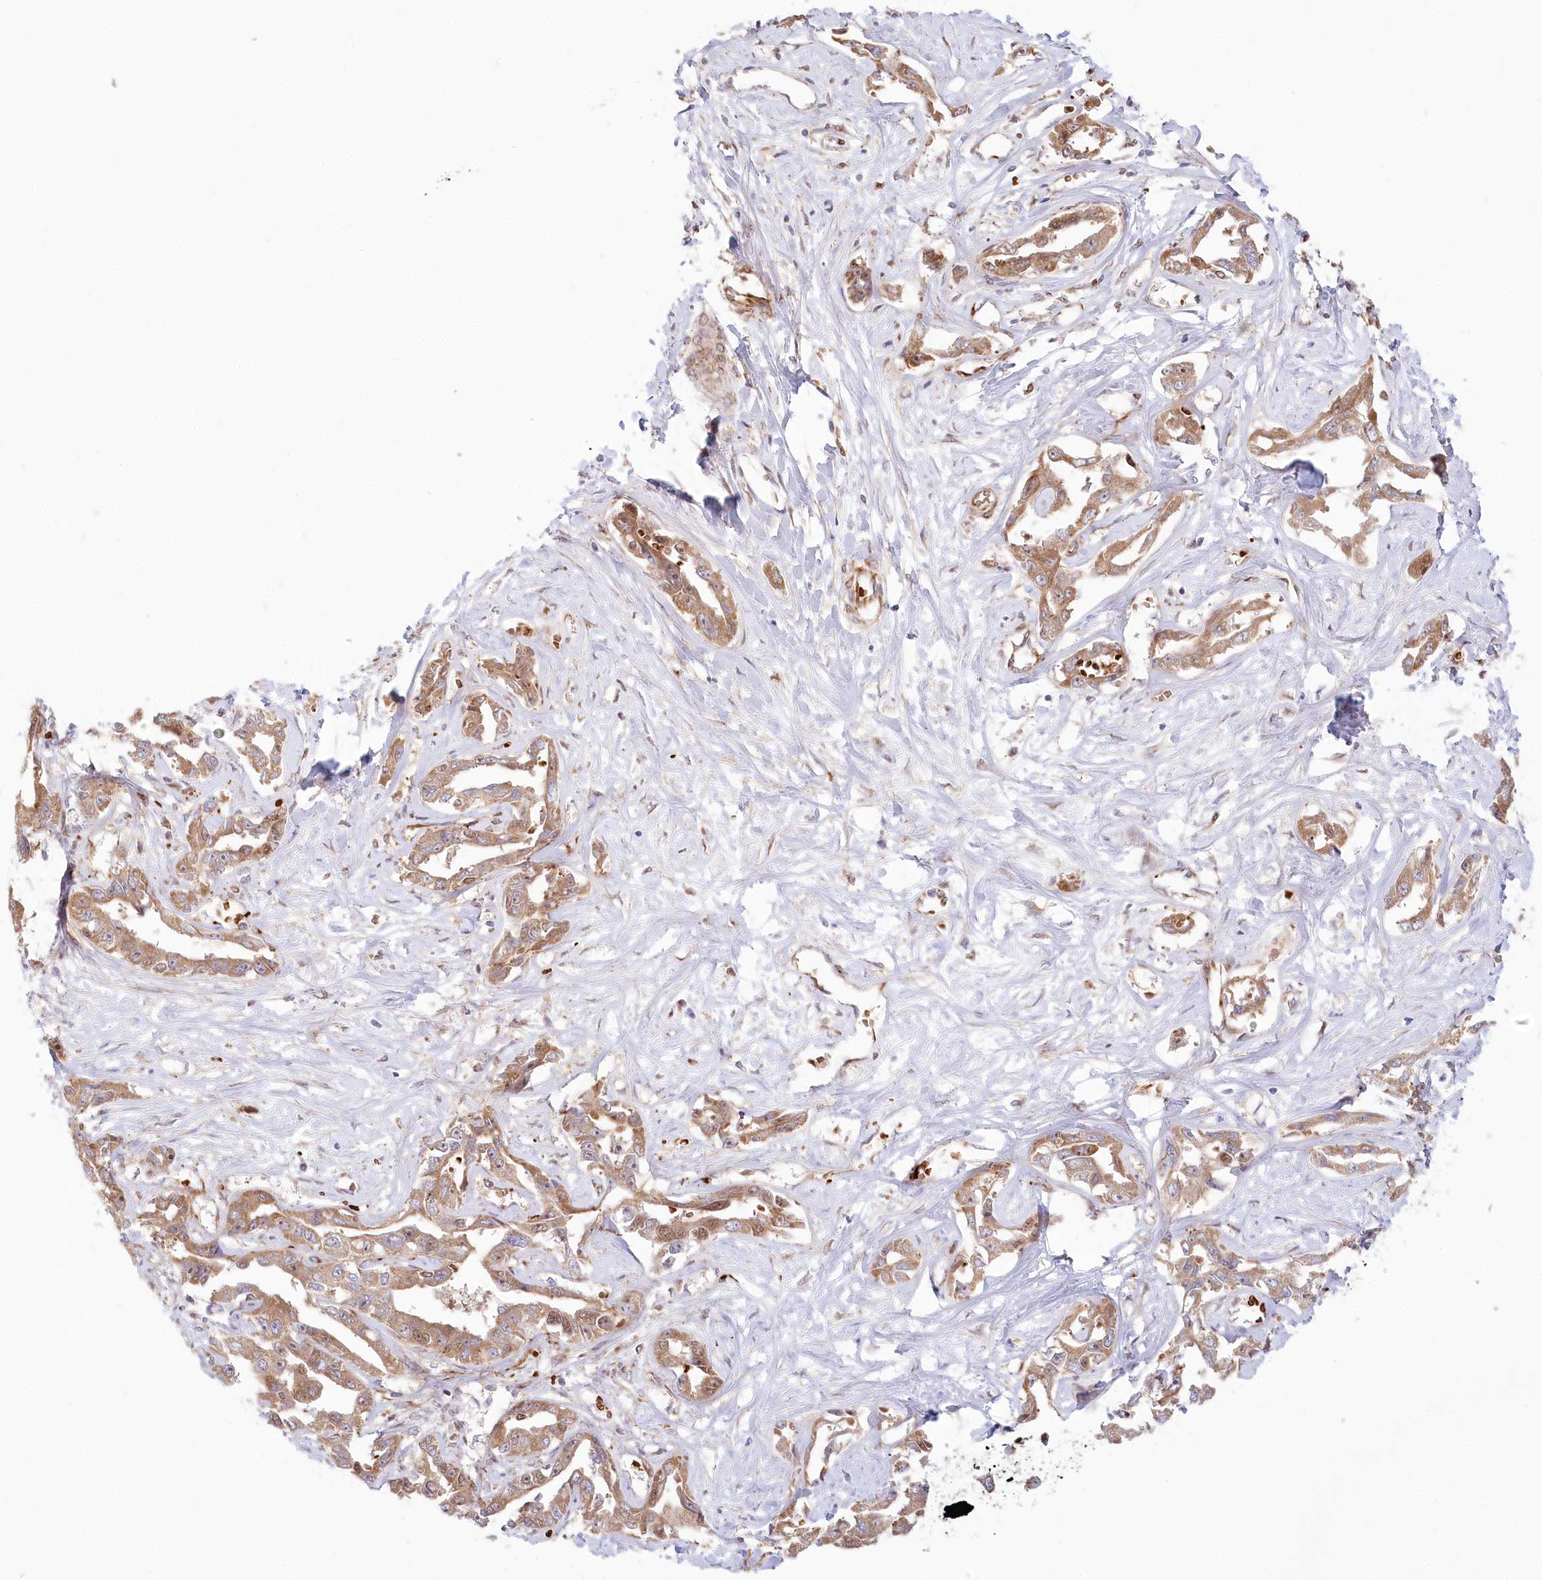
{"staining": {"intensity": "moderate", "quantity": ">75%", "location": "cytoplasmic/membranous"}, "tissue": "liver cancer", "cell_type": "Tumor cells", "image_type": "cancer", "snomed": [{"axis": "morphology", "description": "Cholangiocarcinoma"}, {"axis": "topography", "description": "Liver"}], "caption": "This histopathology image reveals liver cancer stained with immunohistochemistry (IHC) to label a protein in brown. The cytoplasmic/membranous of tumor cells show moderate positivity for the protein. Nuclei are counter-stained blue.", "gene": "COMMD3", "patient": {"sex": "male", "age": 59}}